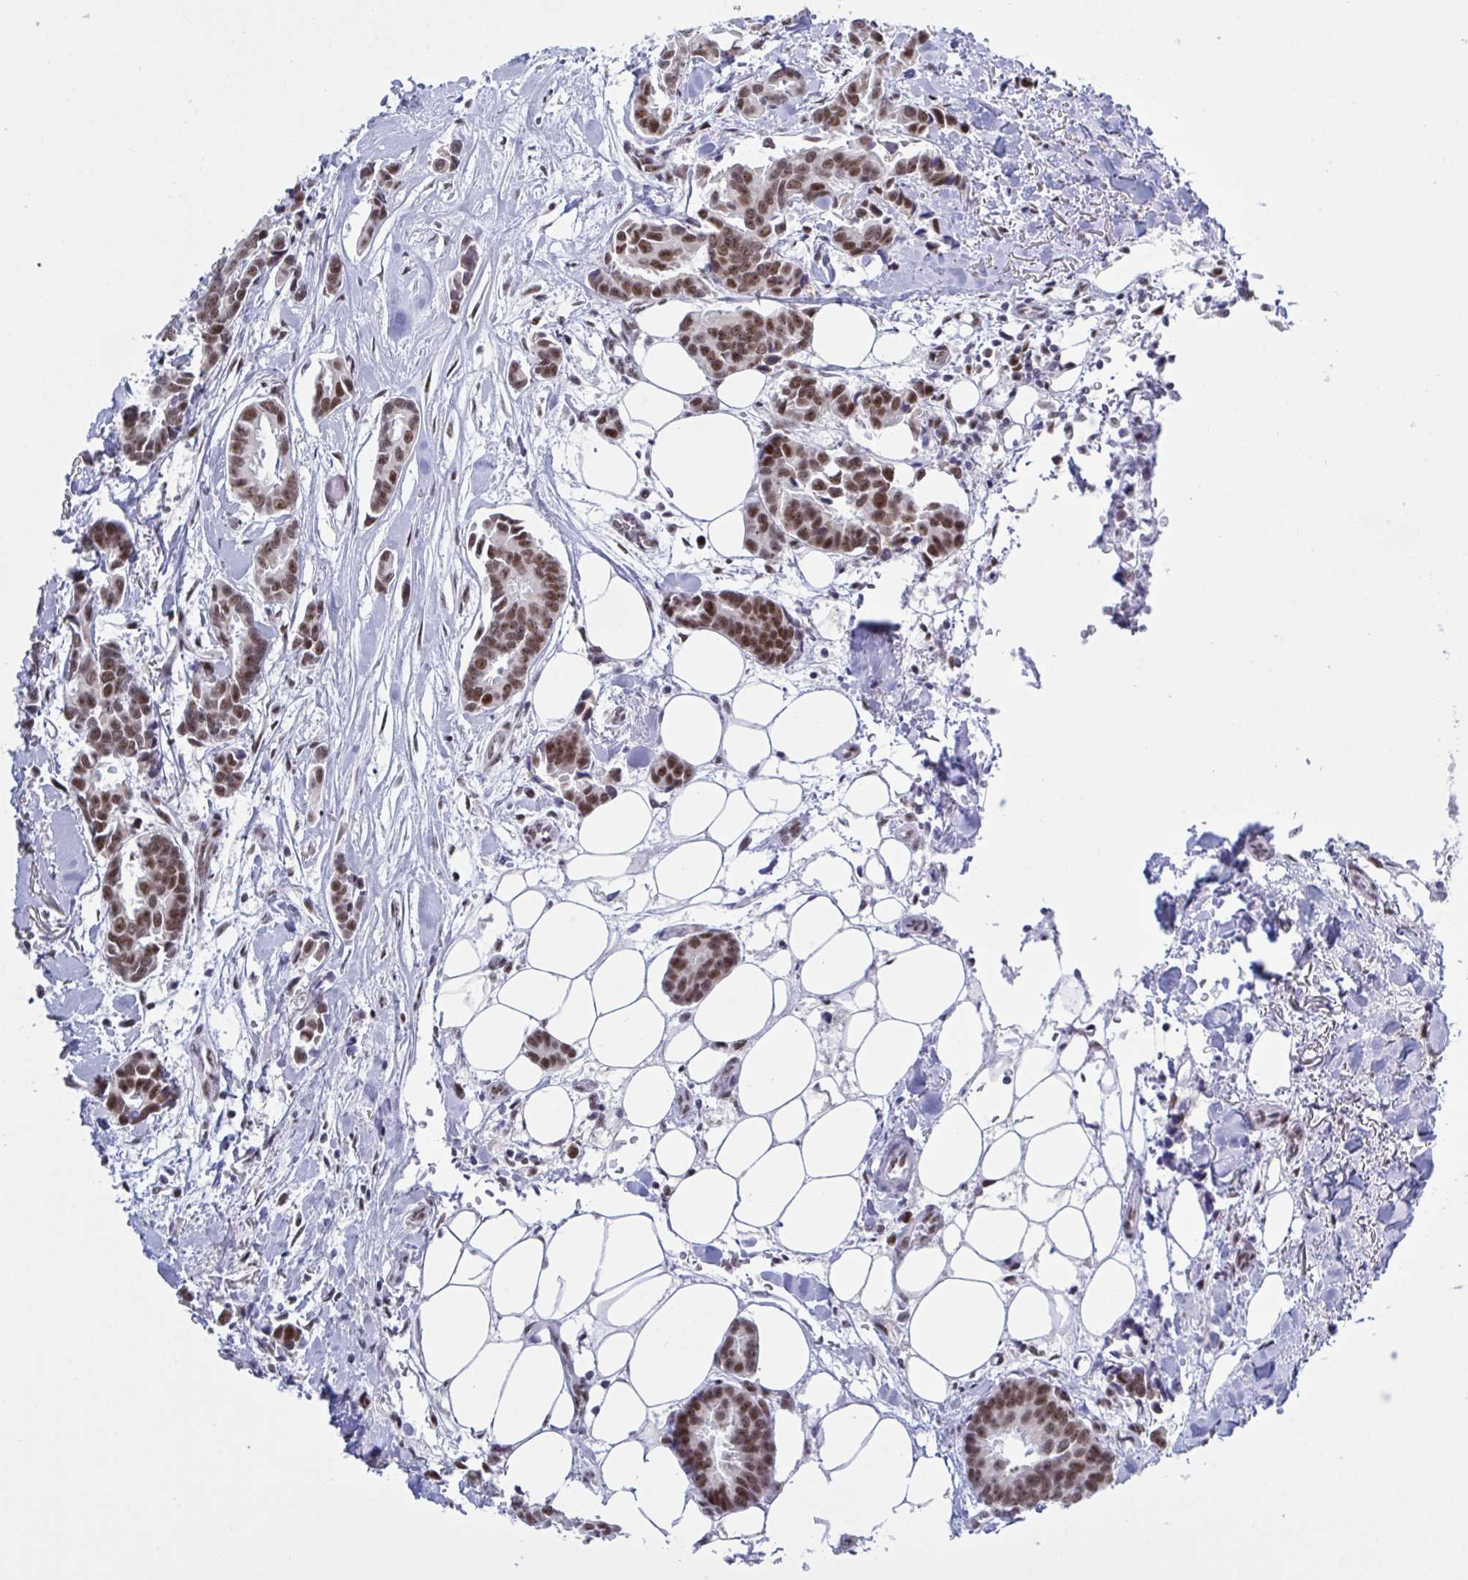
{"staining": {"intensity": "moderate", "quantity": ">75%", "location": "nuclear"}, "tissue": "breast cancer", "cell_type": "Tumor cells", "image_type": "cancer", "snomed": [{"axis": "morphology", "description": "Duct carcinoma"}, {"axis": "topography", "description": "Breast"}], "caption": "Human breast cancer (infiltrating ductal carcinoma) stained for a protein (brown) demonstrates moderate nuclear positive expression in approximately >75% of tumor cells.", "gene": "PPP1R10", "patient": {"sex": "female", "age": 73}}